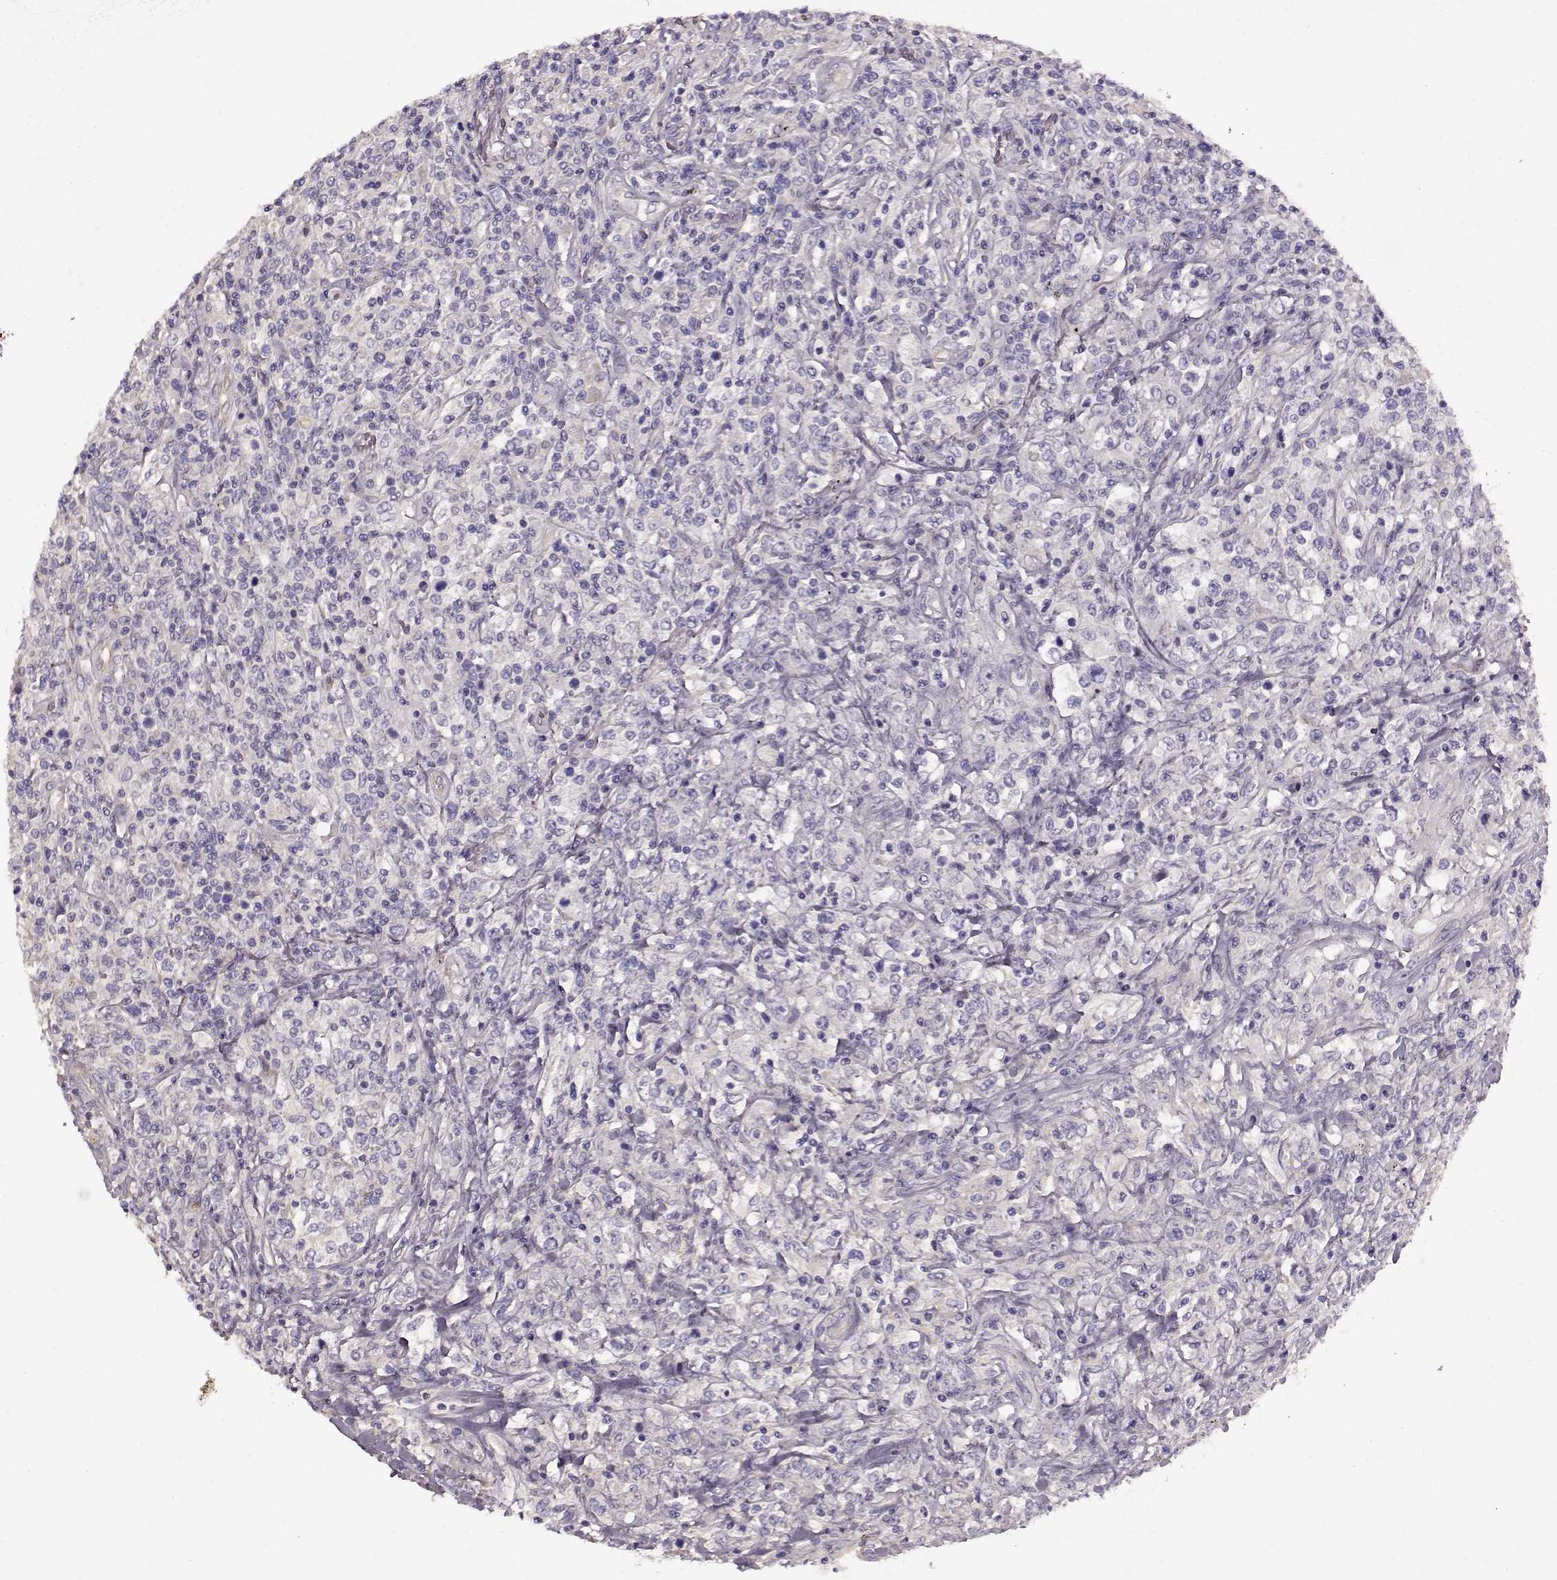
{"staining": {"intensity": "negative", "quantity": "none", "location": "none"}, "tissue": "lymphoma", "cell_type": "Tumor cells", "image_type": "cancer", "snomed": [{"axis": "morphology", "description": "Malignant lymphoma, non-Hodgkin's type, High grade"}, {"axis": "topography", "description": "Lung"}], "caption": "A photomicrograph of human high-grade malignant lymphoma, non-Hodgkin's type is negative for staining in tumor cells.", "gene": "EDDM3B", "patient": {"sex": "male", "age": 79}}